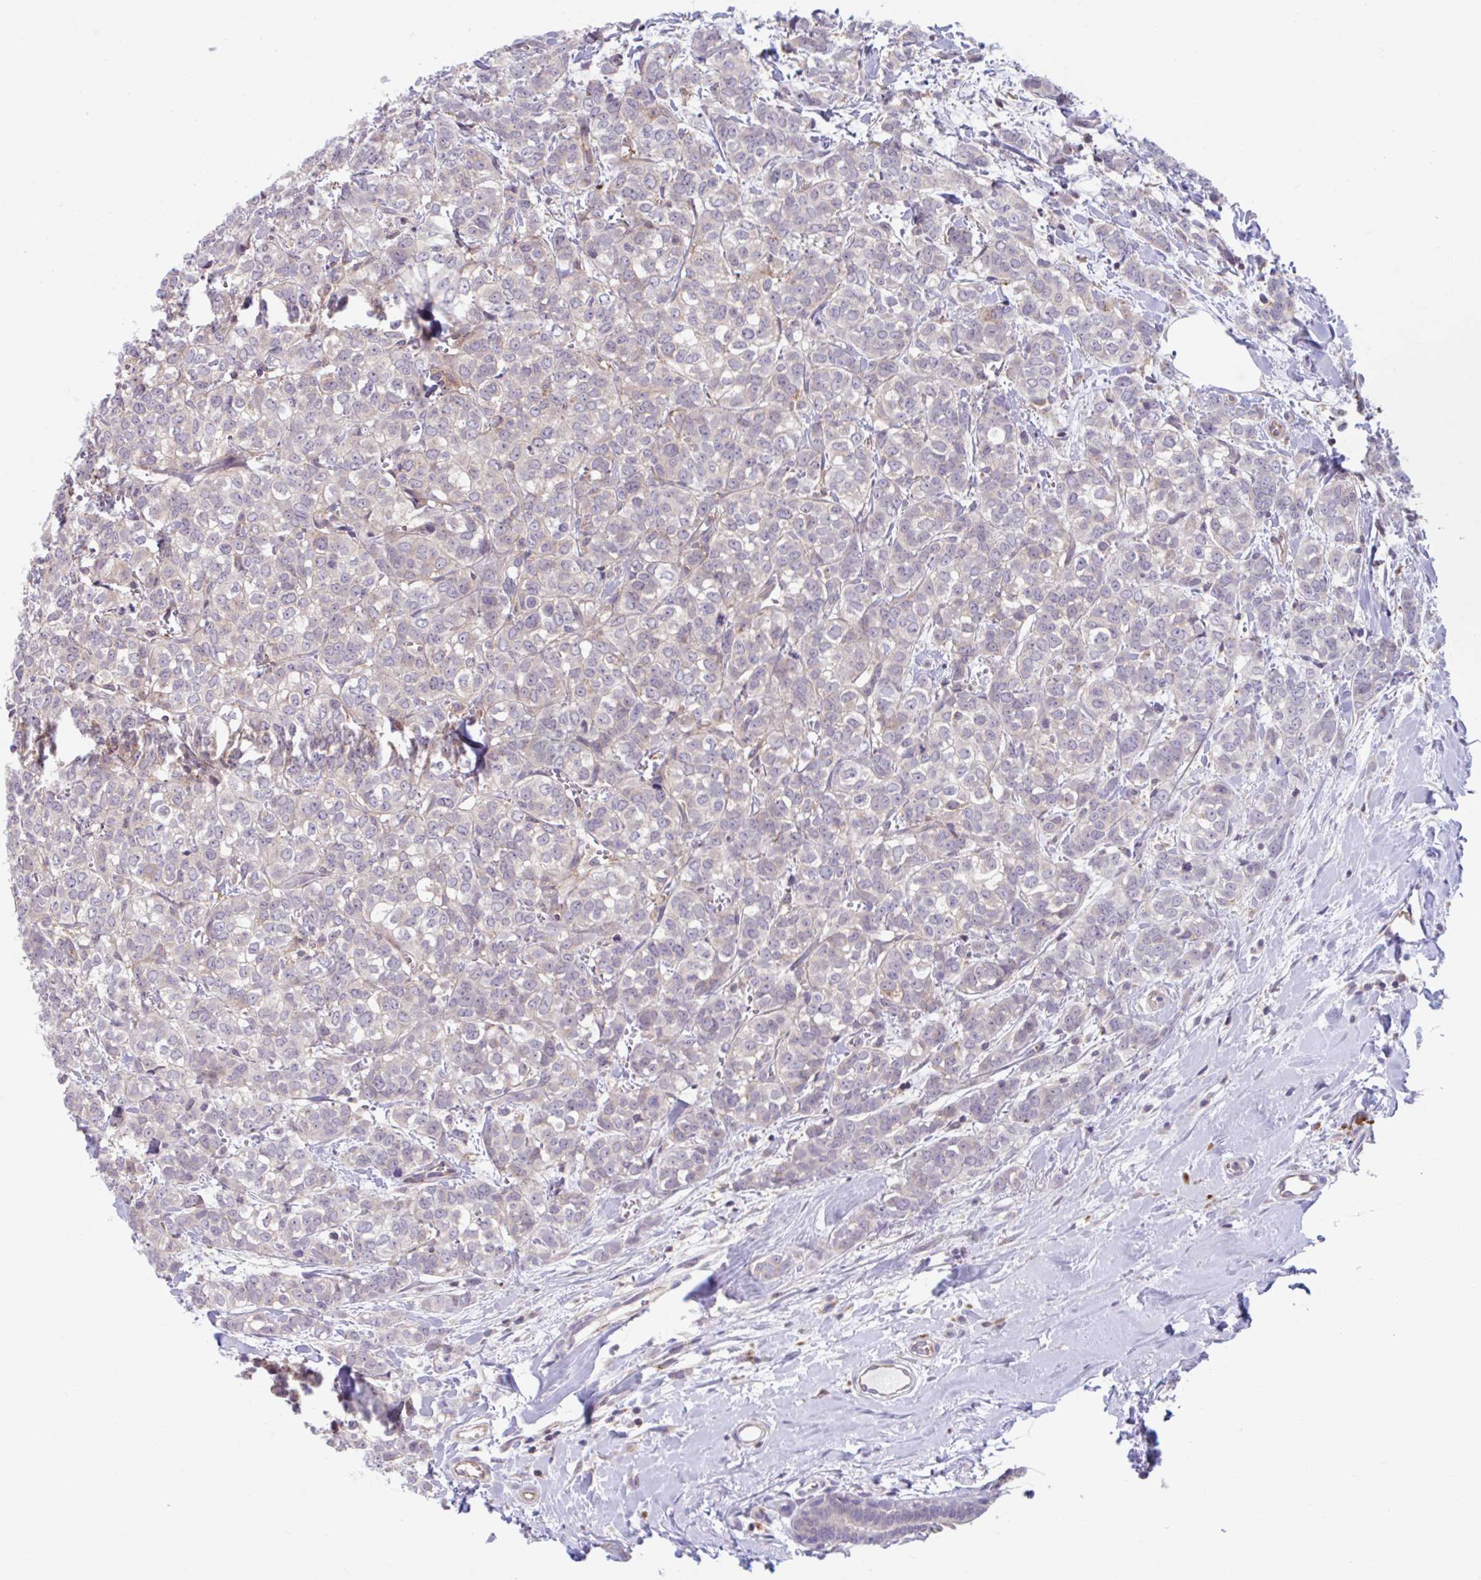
{"staining": {"intensity": "negative", "quantity": "none", "location": "none"}, "tissue": "breast cancer", "cell_type": "Tumor cells", "image_type": "cancer", "snomed": [{"axis": "morphology", "description": "Duct carcinoma"}, {"axis": "topography", "description": "Breast"}], "caption": "The immunohistochemistry image has no significant expression in tumor cells of breast cancer tissue.", "gene": "ADAT3", "patient": {"sex": "female", "age": 61}}